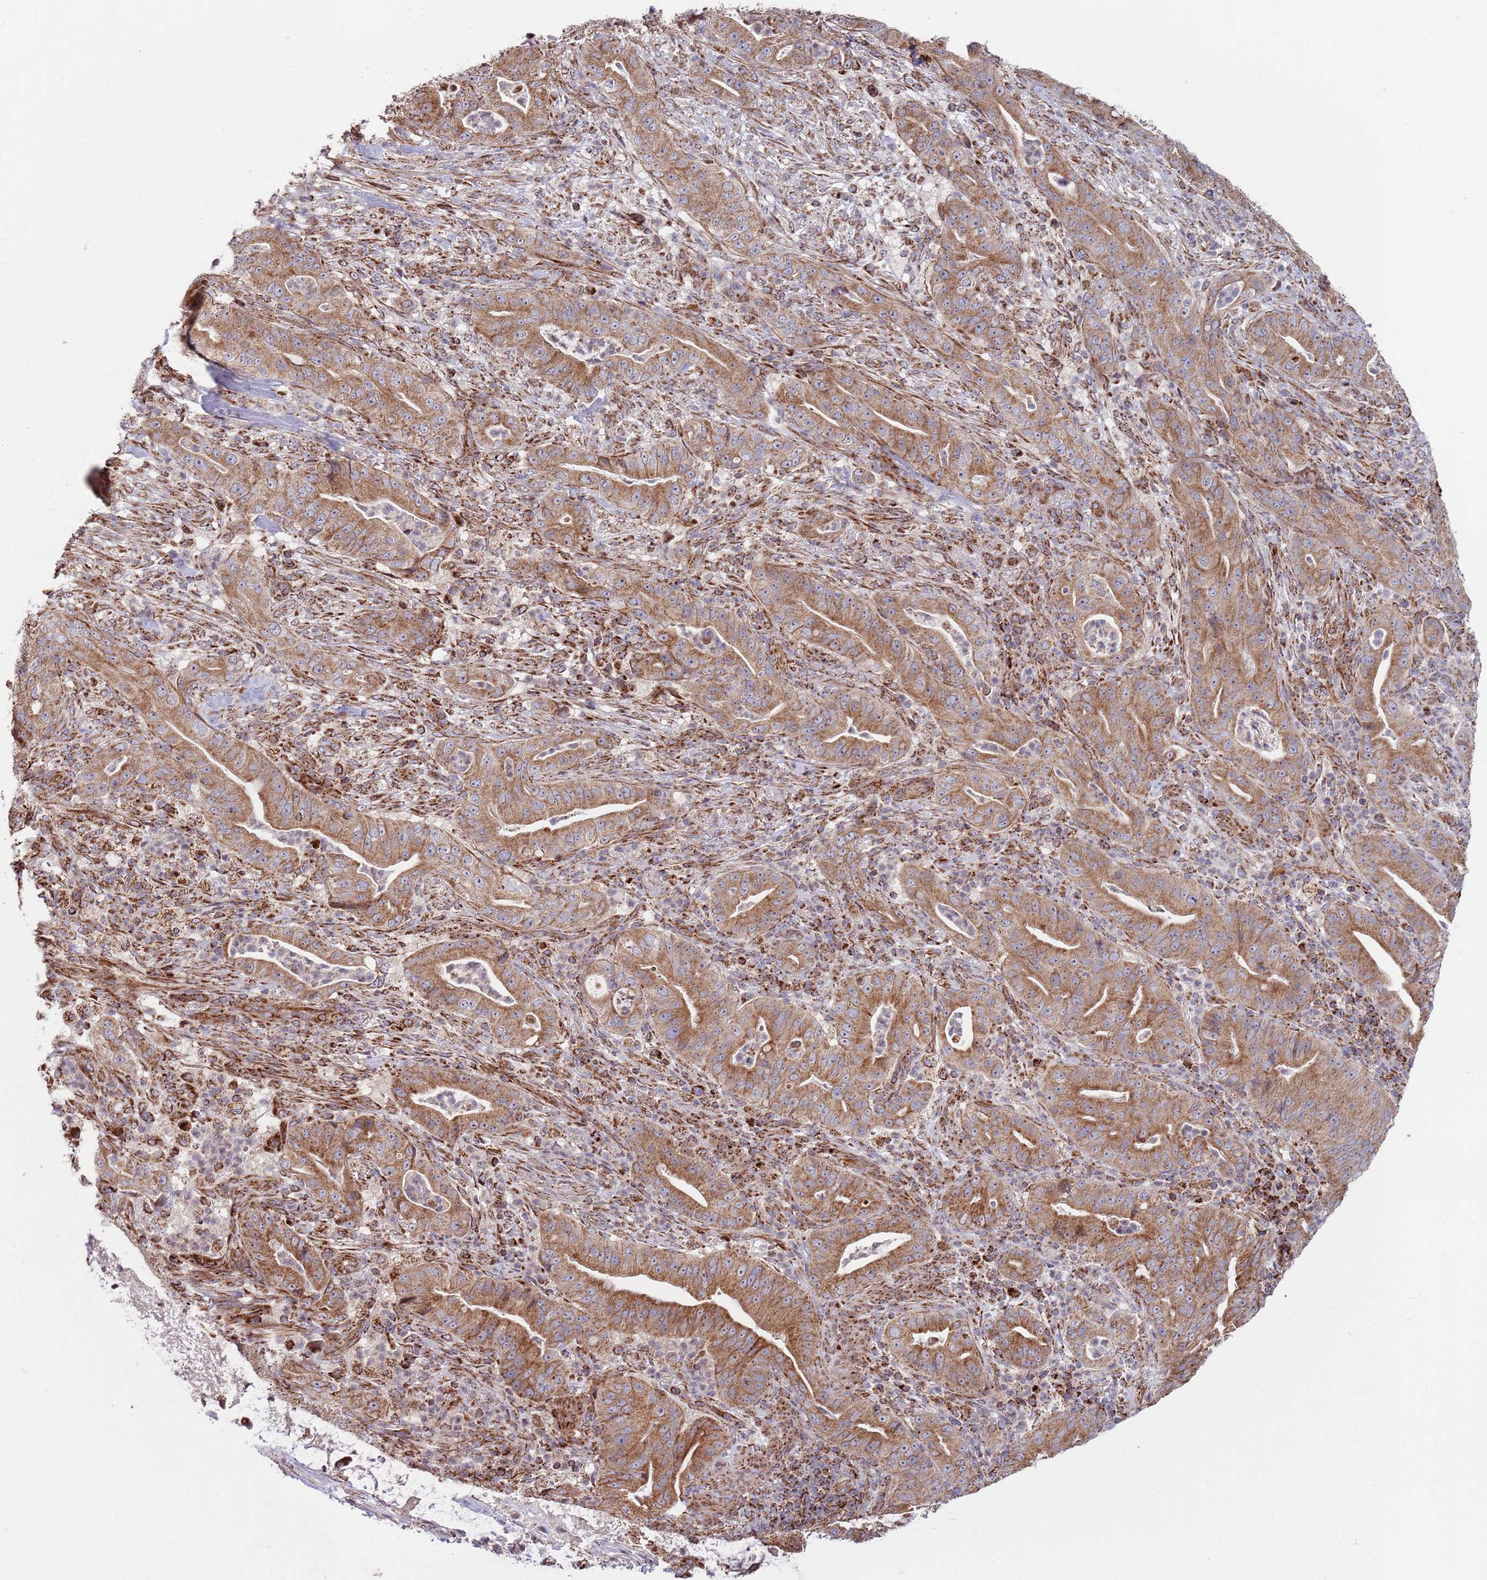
{"staining": {"intensity": "moderate", "quantity": ">75%", "location": "cytoplasmic/membranous"}, "tissue": "pancreatic cancer", "cell_type": "Tumor cells", "image_type": "cancer", "snomed": [{"axis": "morphology", "description": "Adenocarcinoma, NOS"}, {"axis": "topography", "description": "Pancreas"}], "caption": "Pancreatic adenocarcinoma was stained to show a protein in brown. There is medium levels of moderate cytoplasmic/membranous positivity in about >75% of tumor cells. The staining was performed using DAB, with brown indicating positive protein expression. Nuclei are stained blue with hematoxylin.", "gene": "ATP5PD", "patient": {"sex": "male", "age": 71}}